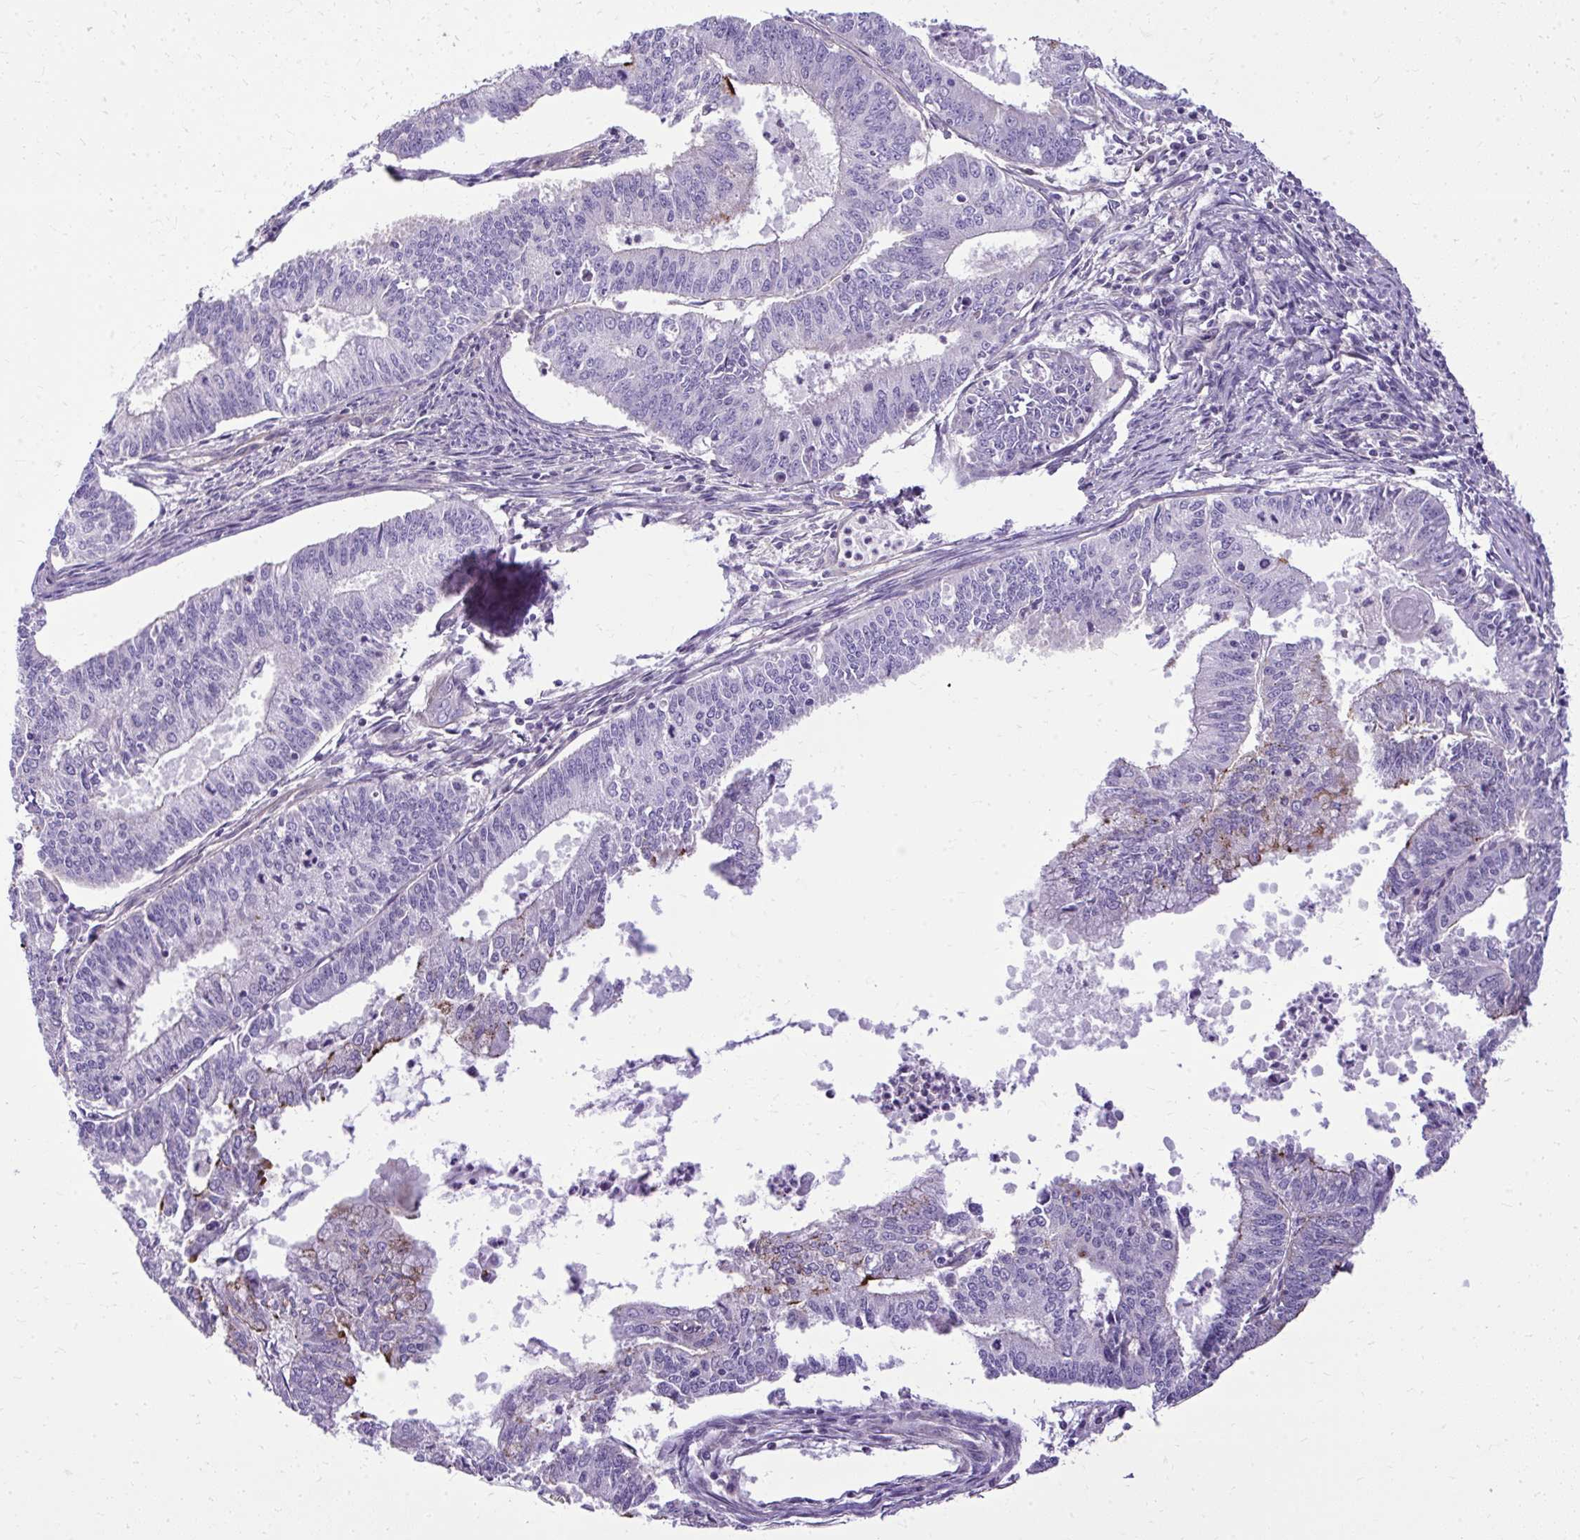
{"staining": {"intensity": "negative", "quantity": "none", "location": "none"}, "tissue": "endometrial cancer", "cell_type": "Tumor cells", "image_type": "cancer", "snomed": [{"axis": "morphology", "description": "Adenocarcinoma, NOS"}, {"axis": "topography", "description": "Endometrium"}], "caption": "The image exhibits no significant staining in tumor cells of endometrial cancer.", "gene": "RUNDC3B", "patient": {"sex": "female", "age": 61}}